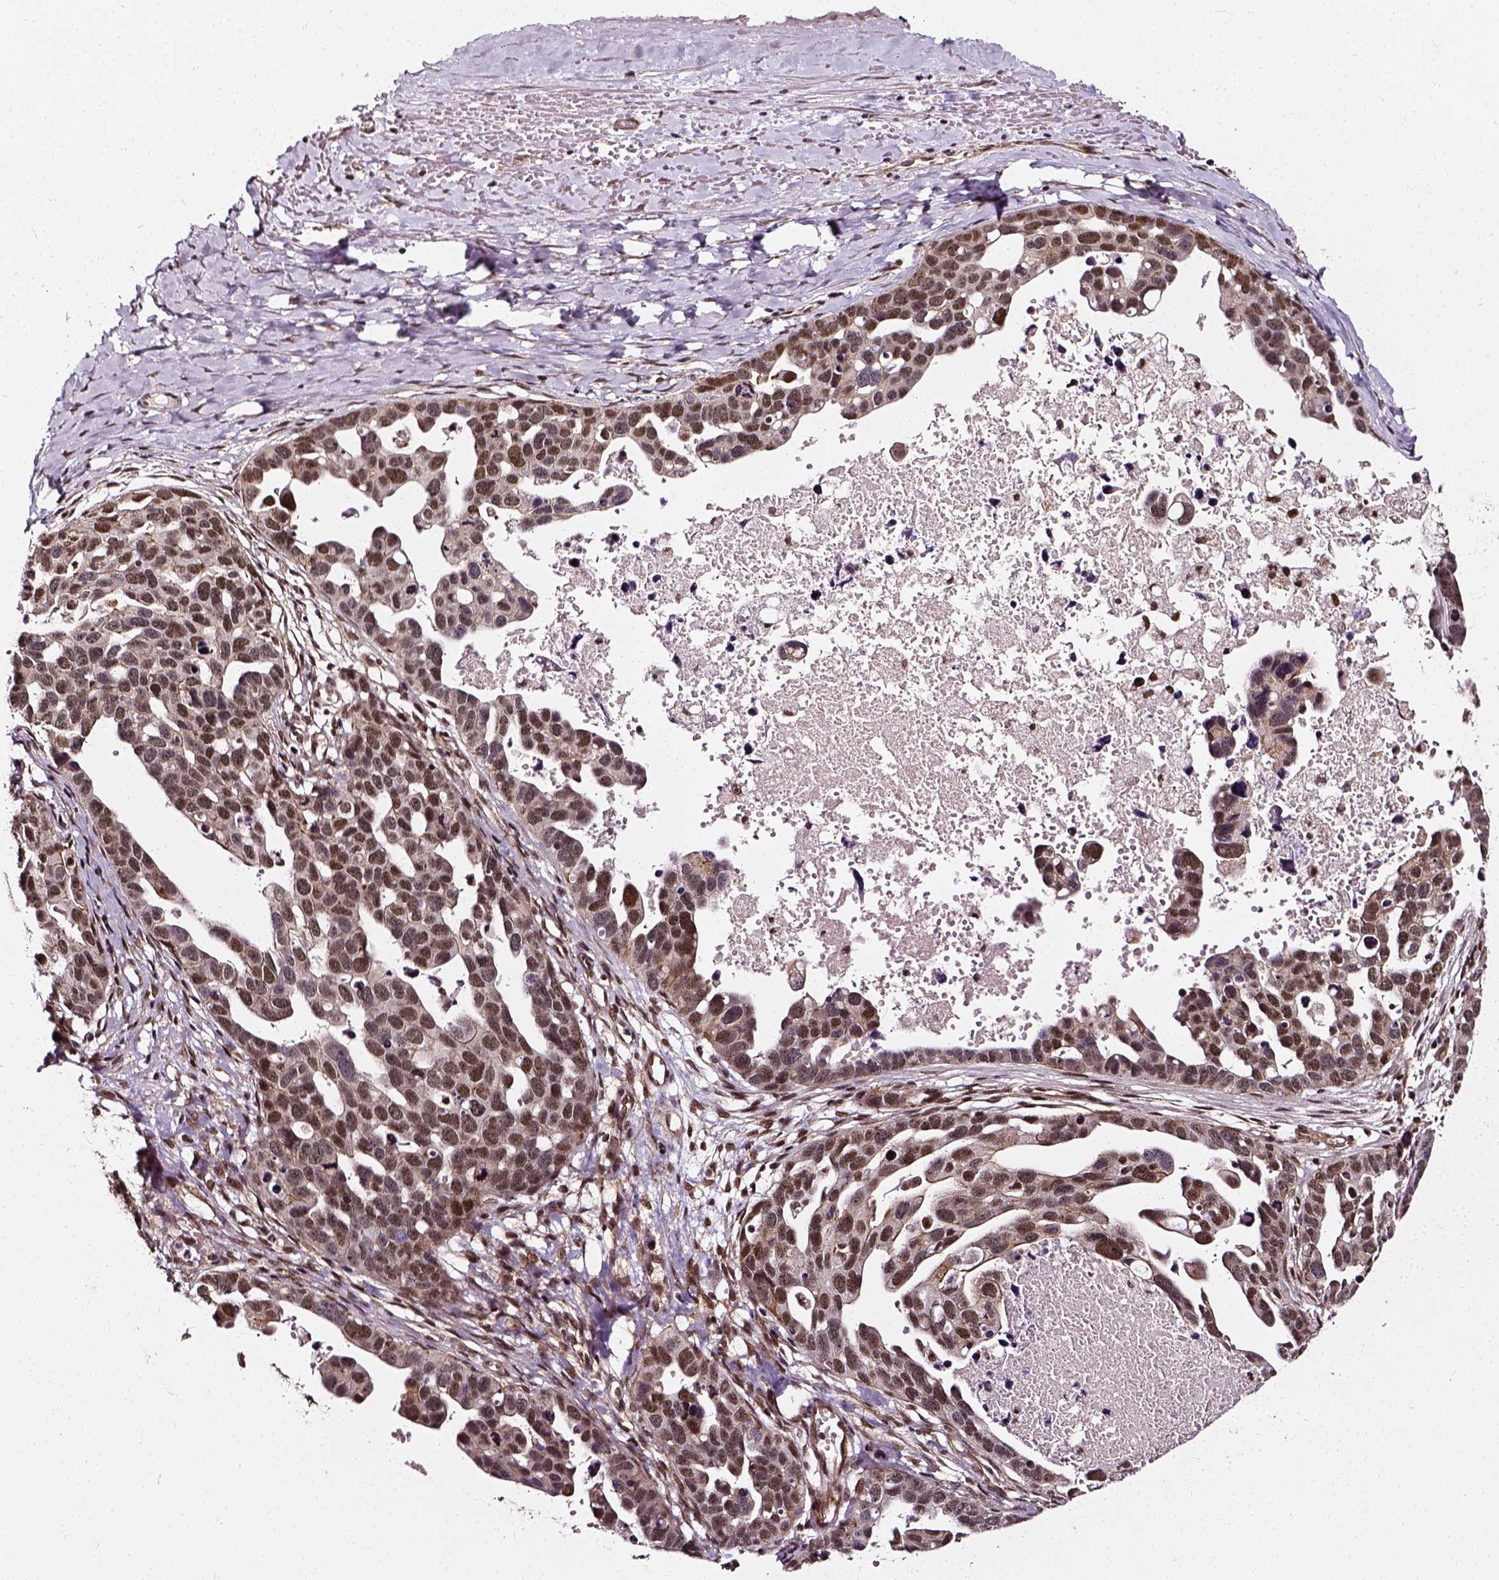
{"staining": {"intensity": "moderate", "quantity": ">75%", "location": "nuclear"}, "tissue": "ovarian cancer", "cell_type": "Tumor cells", "image_type": "cancer", "snomed": [{"axis": "morphology", "description": "Cystadenocarcinoma, serous, NOS"}, {"axis": "topography", "description": "Ovary"}], "caption": "Brown immunohistochemical staining in ovarian cancer reveals moderate nuclear expression in approximately >75% of tumor cells.", "gene": "NACC1", "patient": {"sex": "female", "age": 54}}